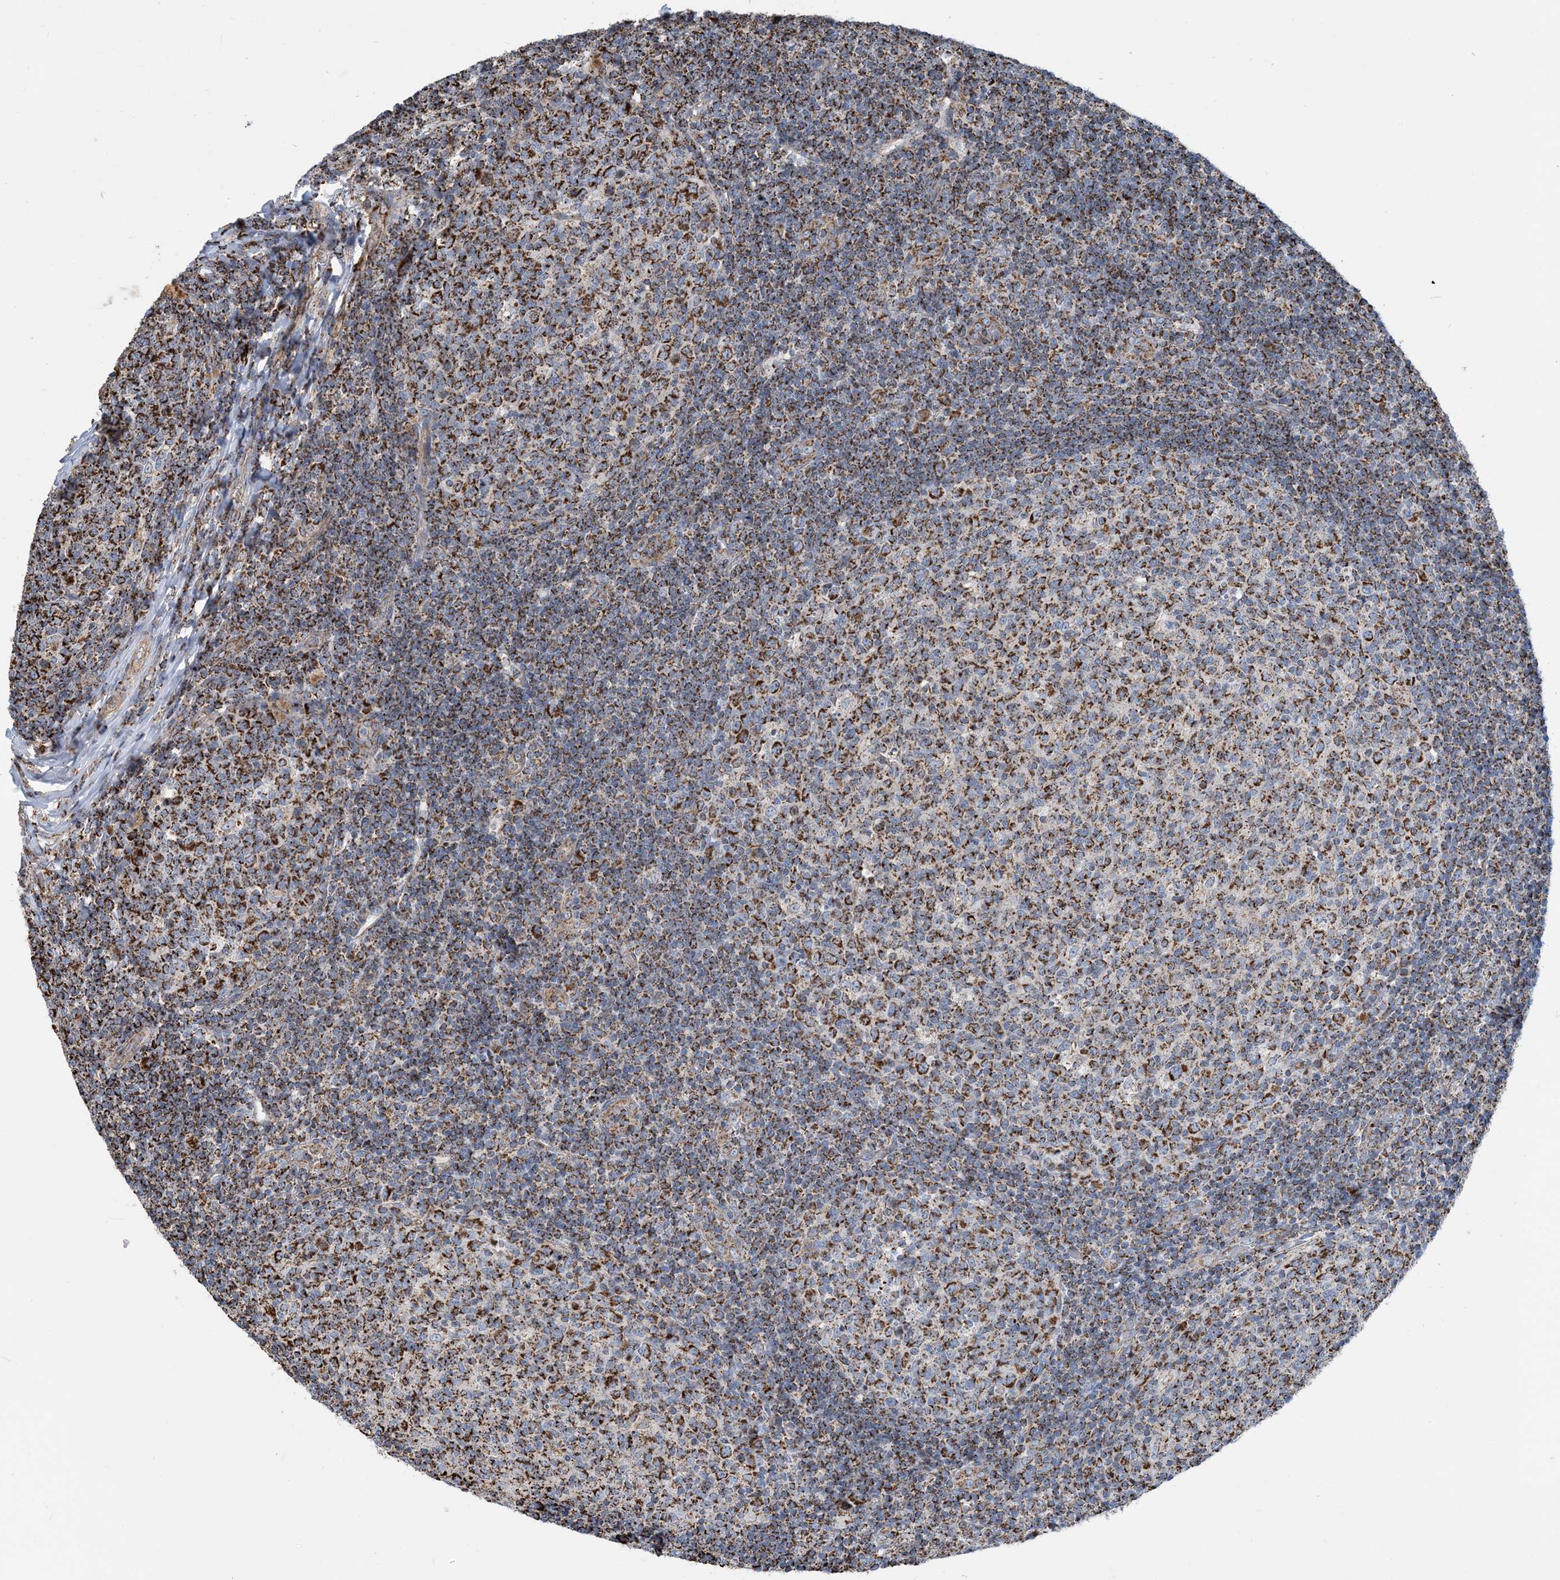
{"staining": {"intensity": "moderate", "quantity": ">75%", "location": "cytoplasmic/membranous"}, "tissue": "tonsil", "cell_type": "Germinal center cells", "image_type": "normal", "snomed": [{"axis": "morphology", "description": "Normal tissue, NOS"}, {"axis": "topography", "description": "Tonsil"}], "caption": "High-power microscopy captured an IHC micrograph of normal tonsil, revealing moderate cytoplasmic/membranous expression in approximately >75% of germinal center cells. The staining is performed using DAB (3,3'-diaminobenzidine) brown chromogen to label protein expression. The nuclei are counter-stained blue using hematoxylin.", "gene": "PCDHGA1", "patient": {"sex": "female", "age": 19}}